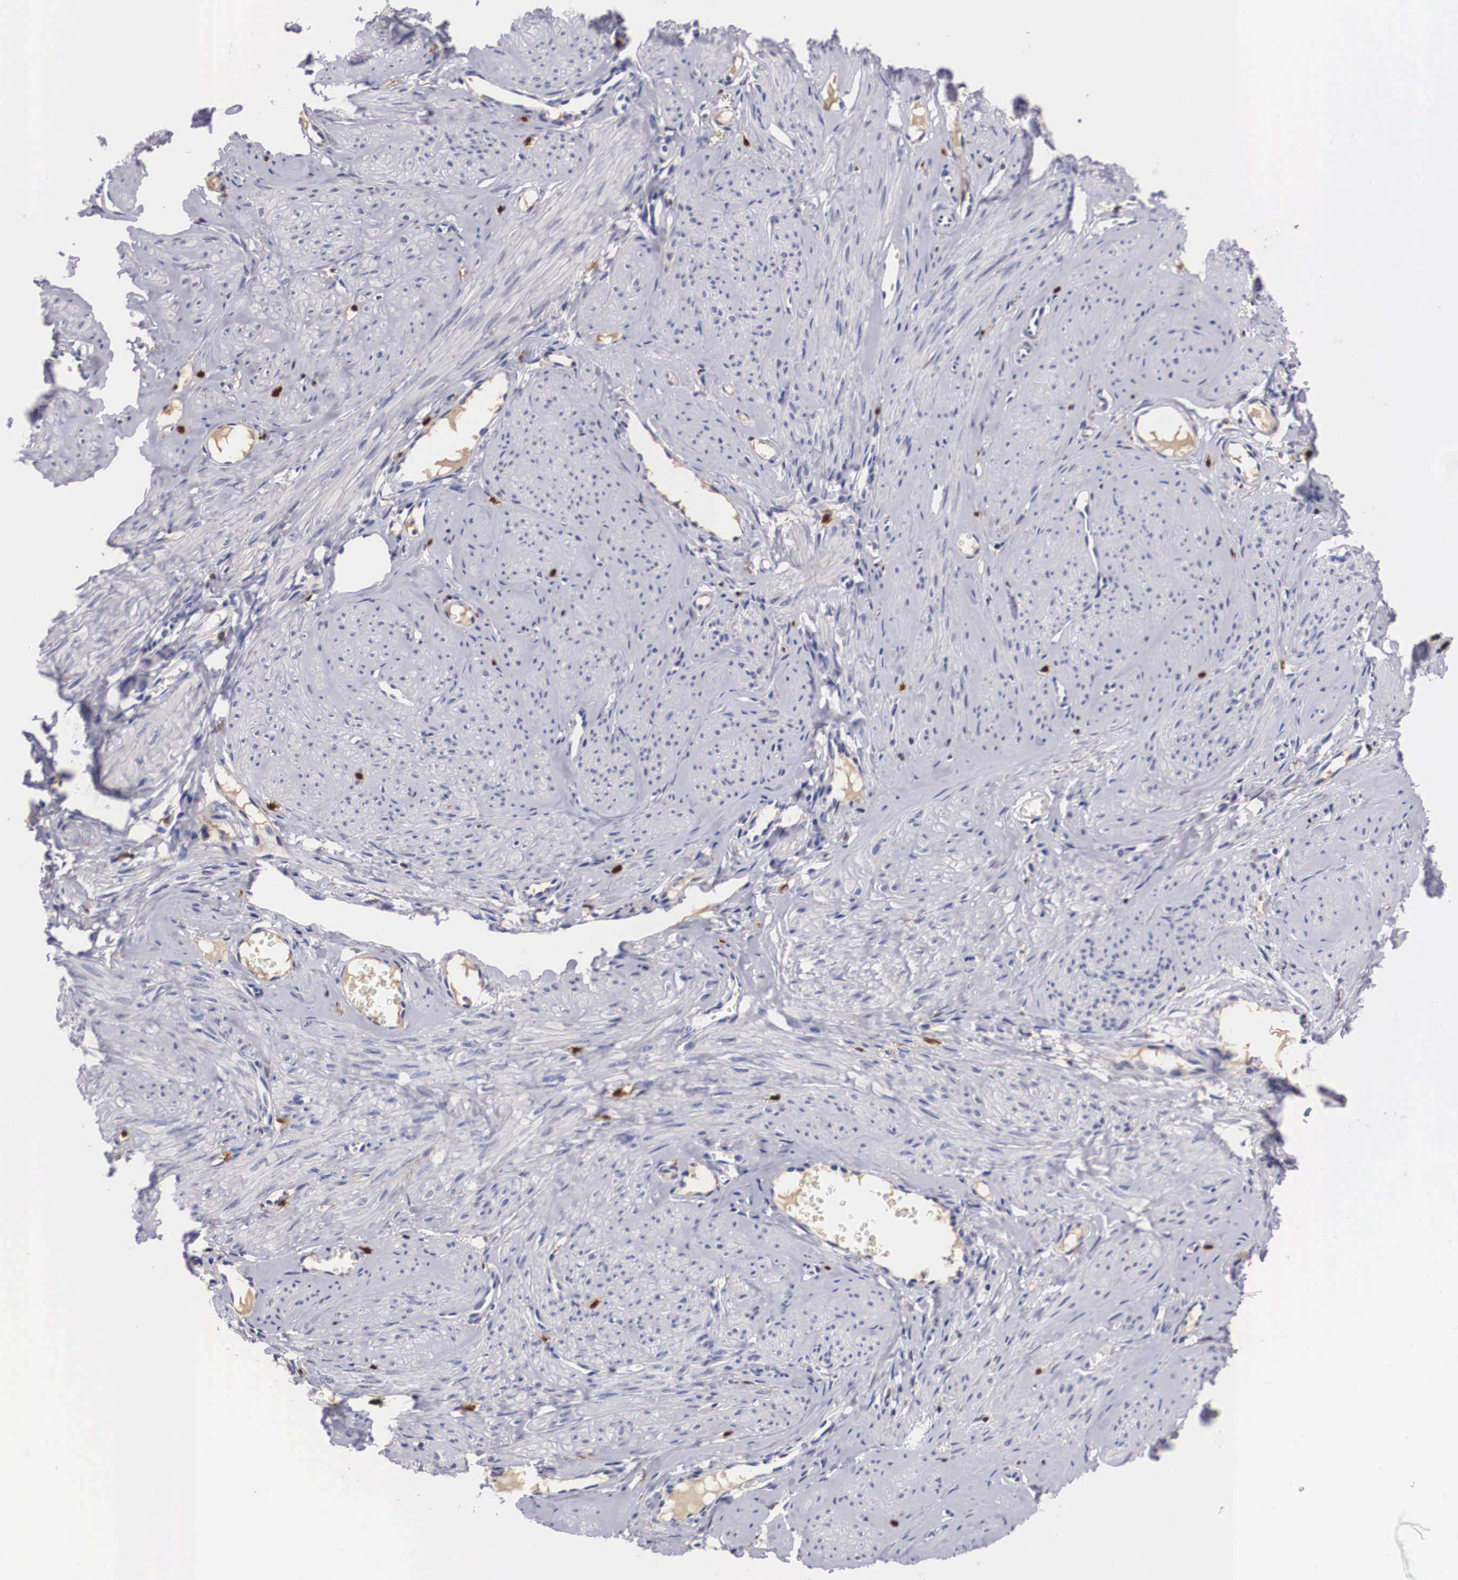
{"staining": {"intensity": "negative", "quantity": "none", "location": "none"}, "tissue": "smooth muscle", "cell_type": "Smooth muscle cells", "image_type": "normal", "snomed": [{"axis": "morphology", "description": "Normal tissue, NOS"}, {"axis": "topography", "description": "Uterus"}], "caption": "High magnification brightfield microscopy of normal smooth muscle stained with DAB (brown) and counterstained with hematoxylin (blue): smooth muscle cells show no significant staining.", "gene": "RENBP", "patient": {"sex": "female", "age": 45}}